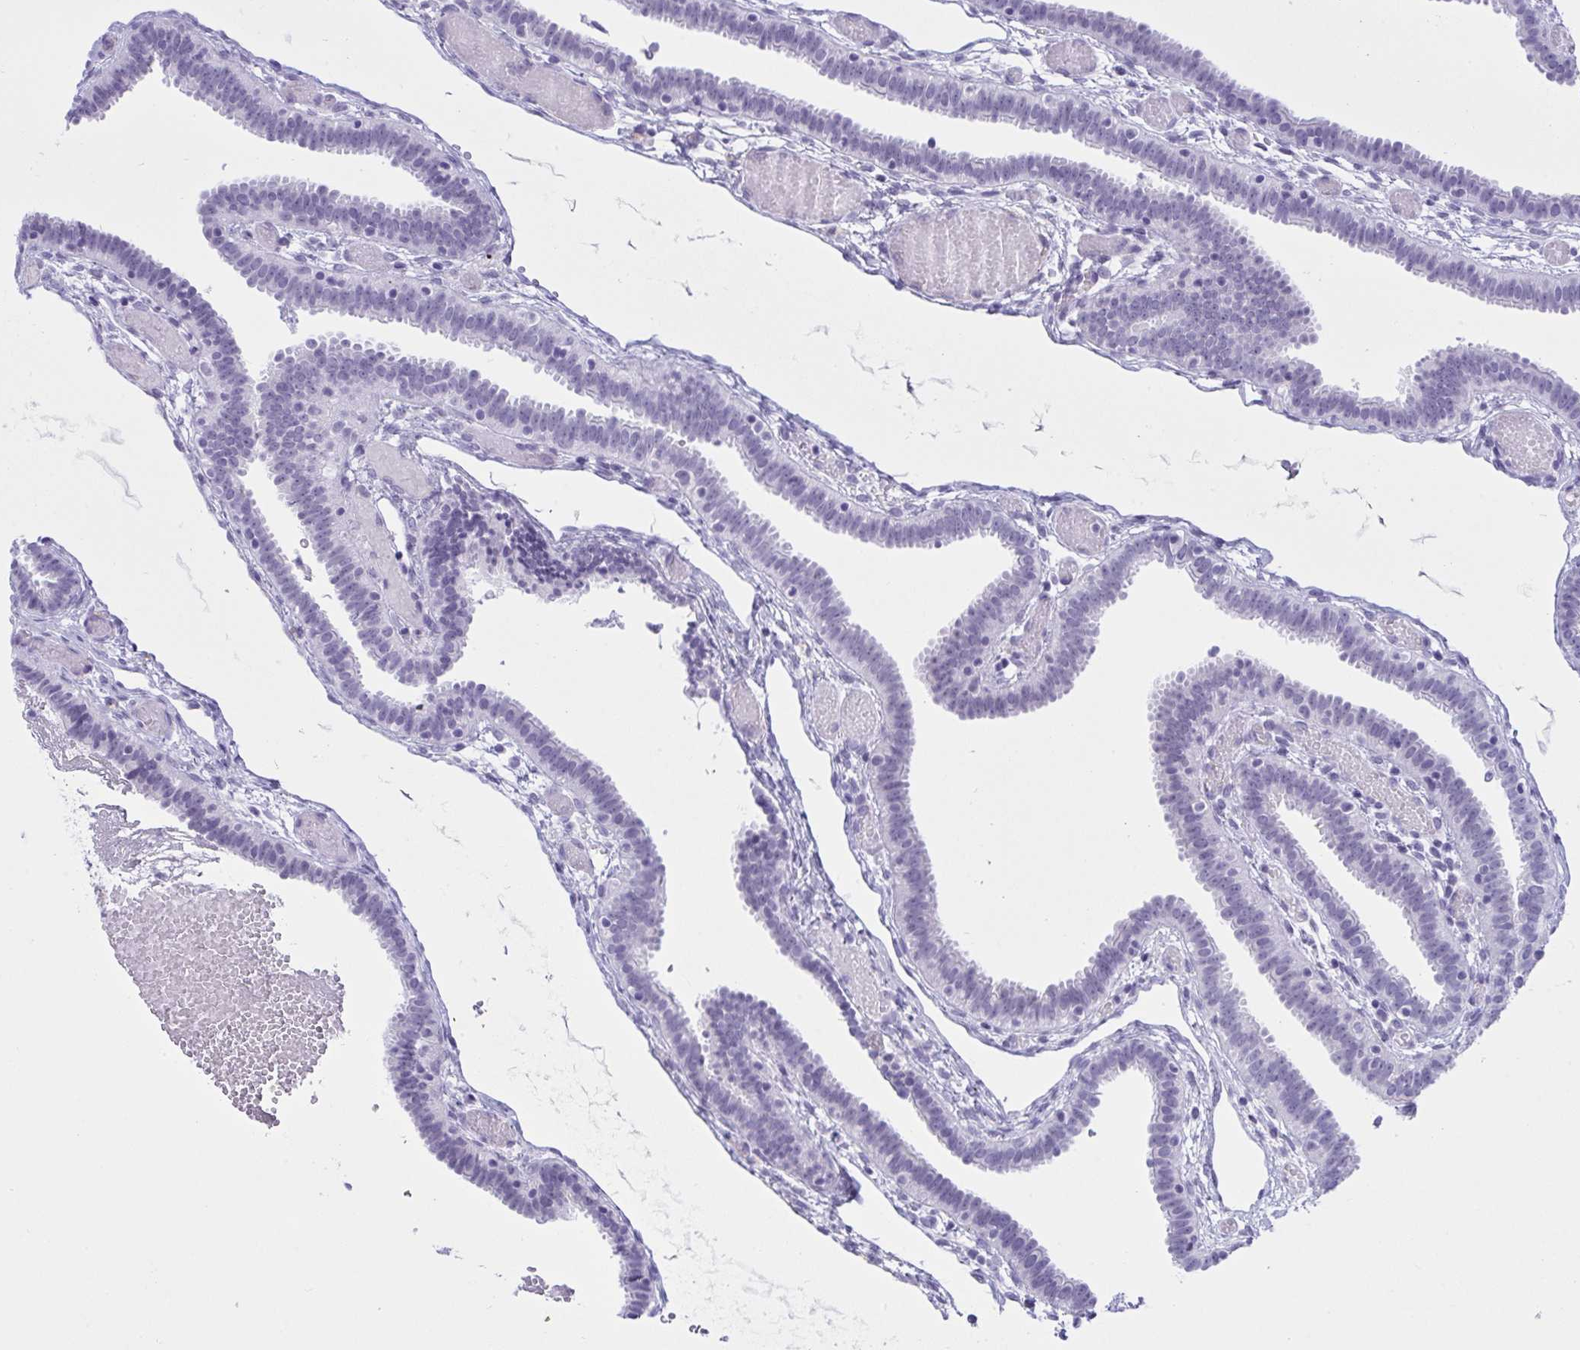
{"staining": {"intensity": "negative", "quantity": "none", "location": "none"}, "tissue": "fallopian tube", "cell_type": "Glandular cells", "image_type": "normal", "snomed": [{"axis": "morphology", "description": "Normal tissue, NOS"}, {"axis": "topography", "description": "Fallopian tube"}], "caption": "Protein analysis of normal fallopian tube shows no significant staining in glandular cells. (Brightfield microscopy of DAB immunohistochemistry at high magnification).", "gene": "ELN", "patient": {"sex": "female", "age": 37}}